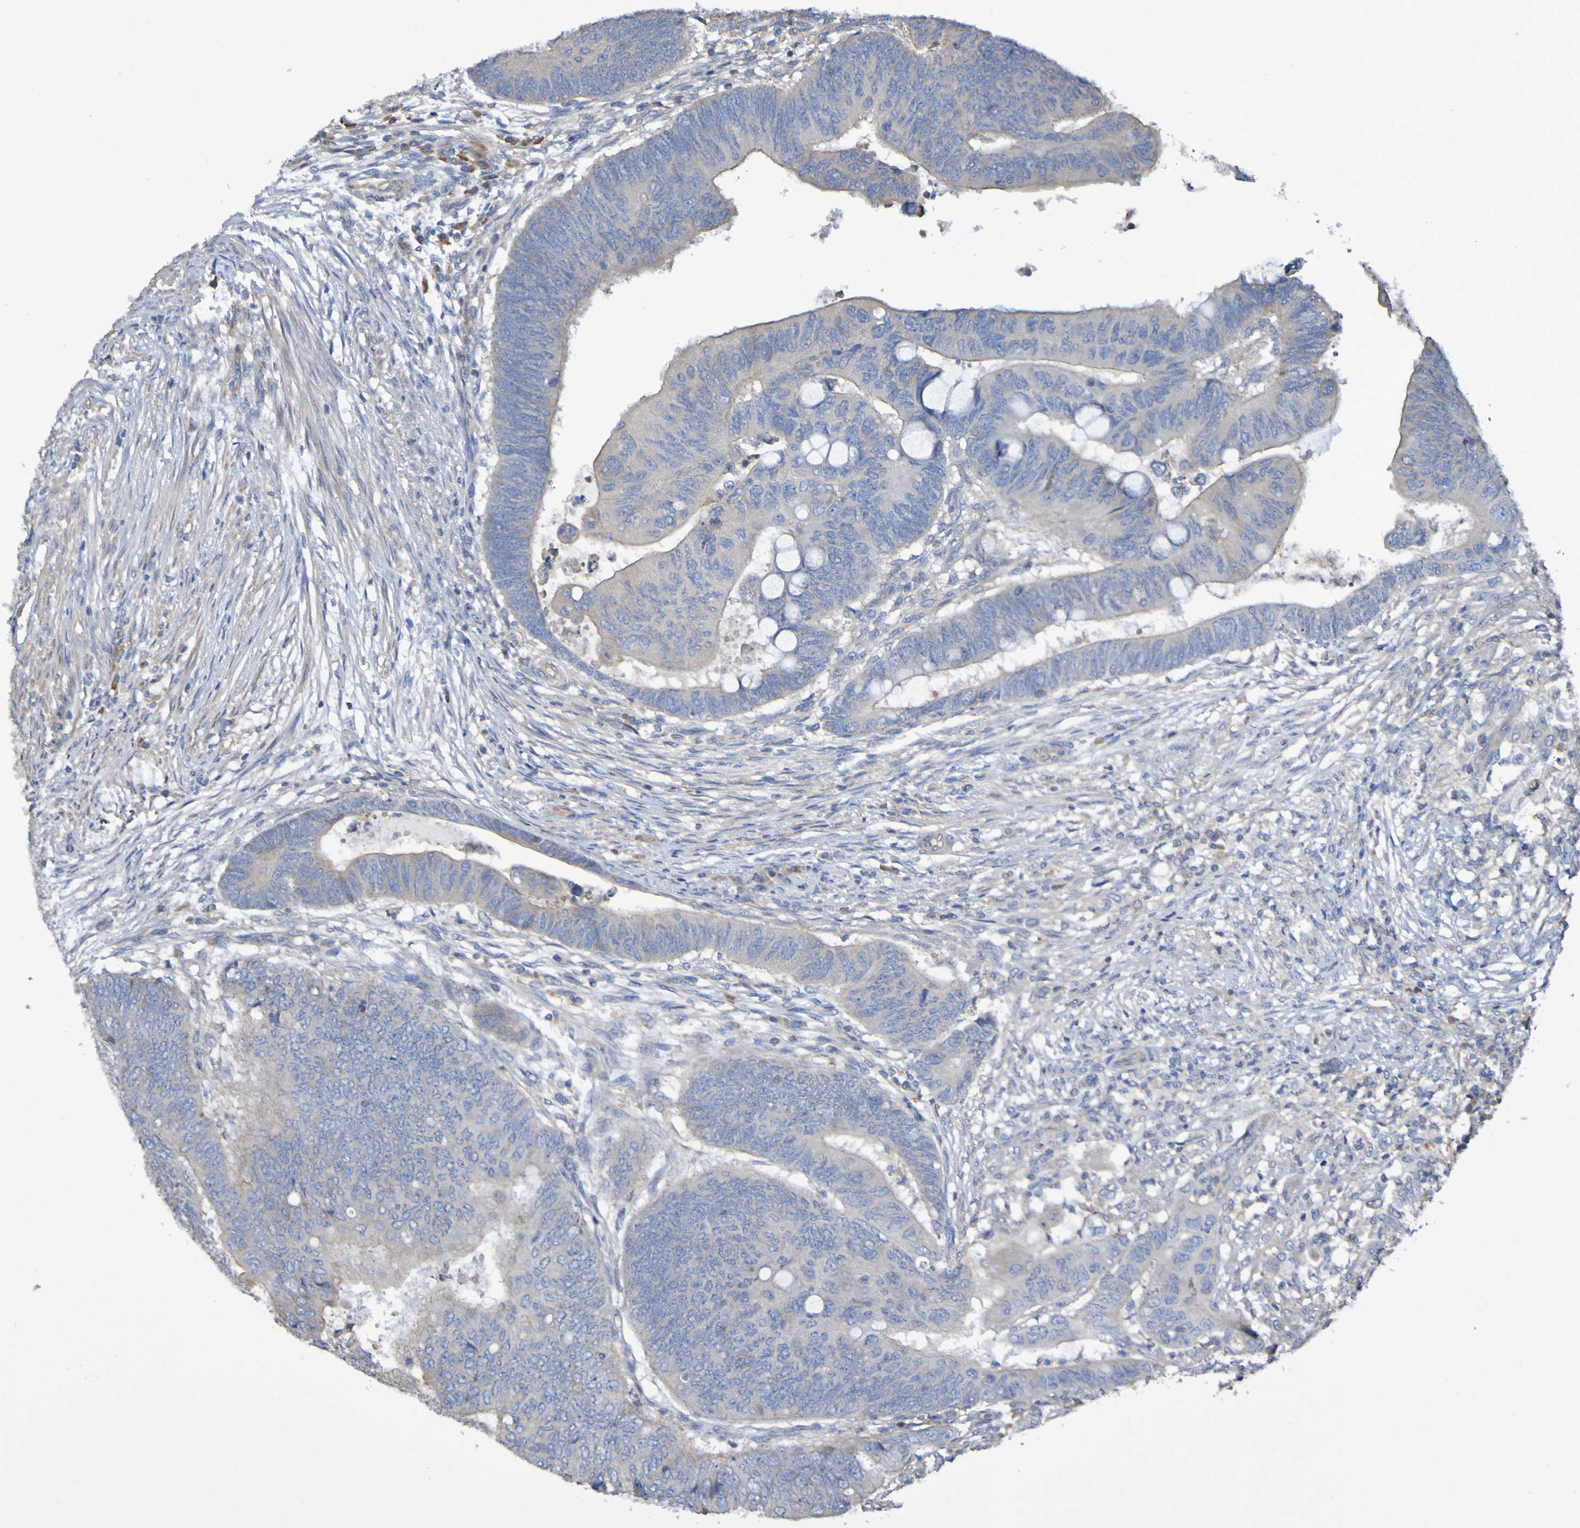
{"staining": {"intensity": "weak", "quantity": "<25%", "location": "cytoplasmic/membranous"}, "tissue": "colorectal cancer", "cell_type": "Tumor cells", "image_type": "cancer", "snomed": [{"axis": "morphology", "description": "Normal tissue, NOS"}, {"axis": "morphology", "description": "Adenocarcinoma, NOS"}, {"axis": "topography", "description": "Rectum"}, {"axis": "topography", "description": "Peripheral nerve tissue"}], "caption": "This is a image of immunohistochemistry (IHC) staining of colorectal adenocarcinoma, which shows no positivity in tumor cells.", "gene": "SYNJ1", "patient": {"sex": "male", "age": 92}}